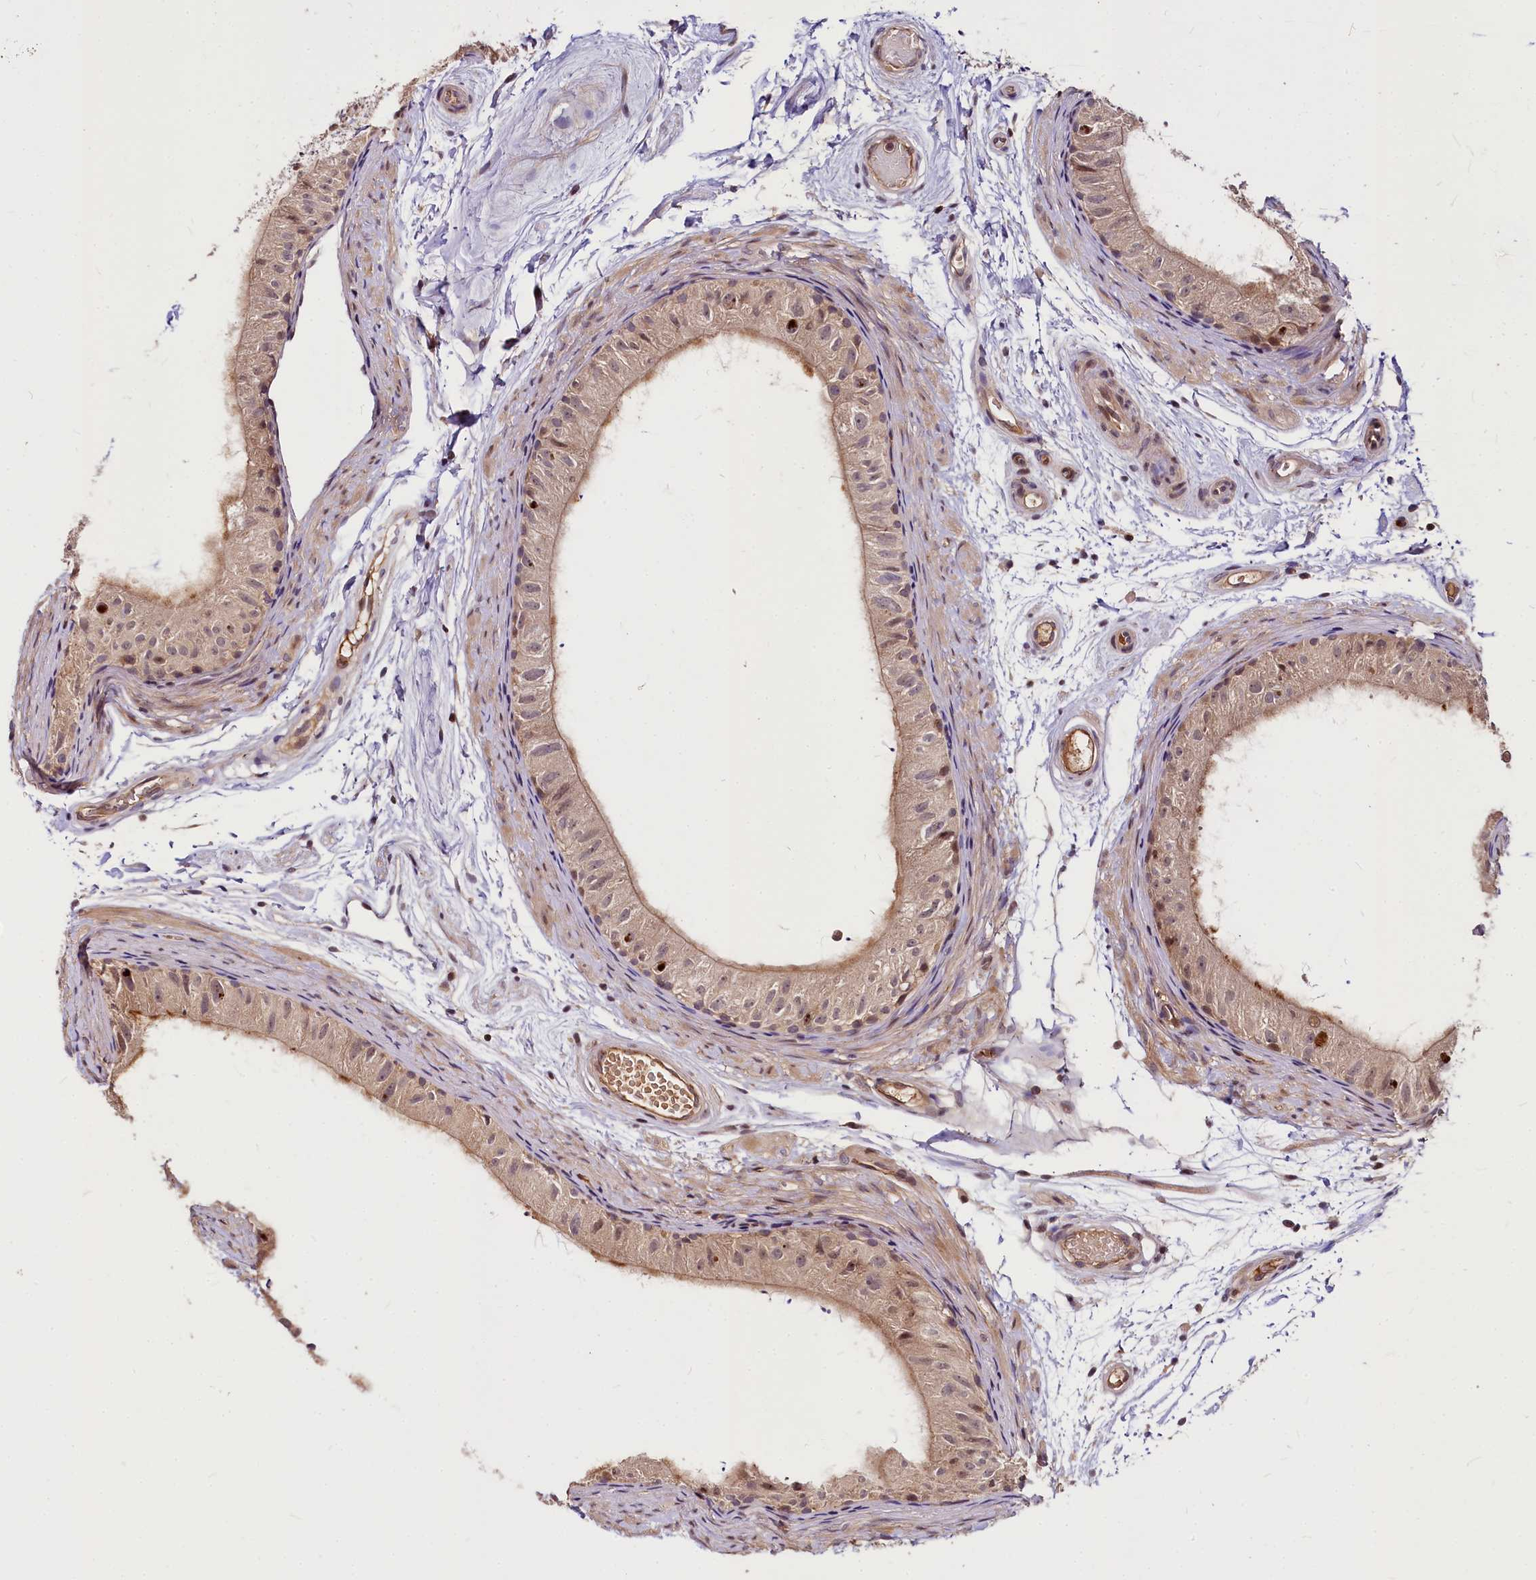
{"staining": {"intensity": "moderate", "quantity": ">75%", "location": "cytoplasmic/membranous"}, "tissue": "epididymis", "cell_type": "Glandular cells", "image_type": "normal", "snomed": [{"axis": "morphology", "description": "Normal tissue, NOS"}, {"axis": "topography", "description": "Epididymis"}], "caption": "Approximately >75% of glandular cells in unremarkable human epididymis demonstrate moderate cytoplasmic/membranous protein staining as visualized by brown immunohistochemical staining.", "gene": "ATG101", "patient": {"sex": "male", "age": 50}}